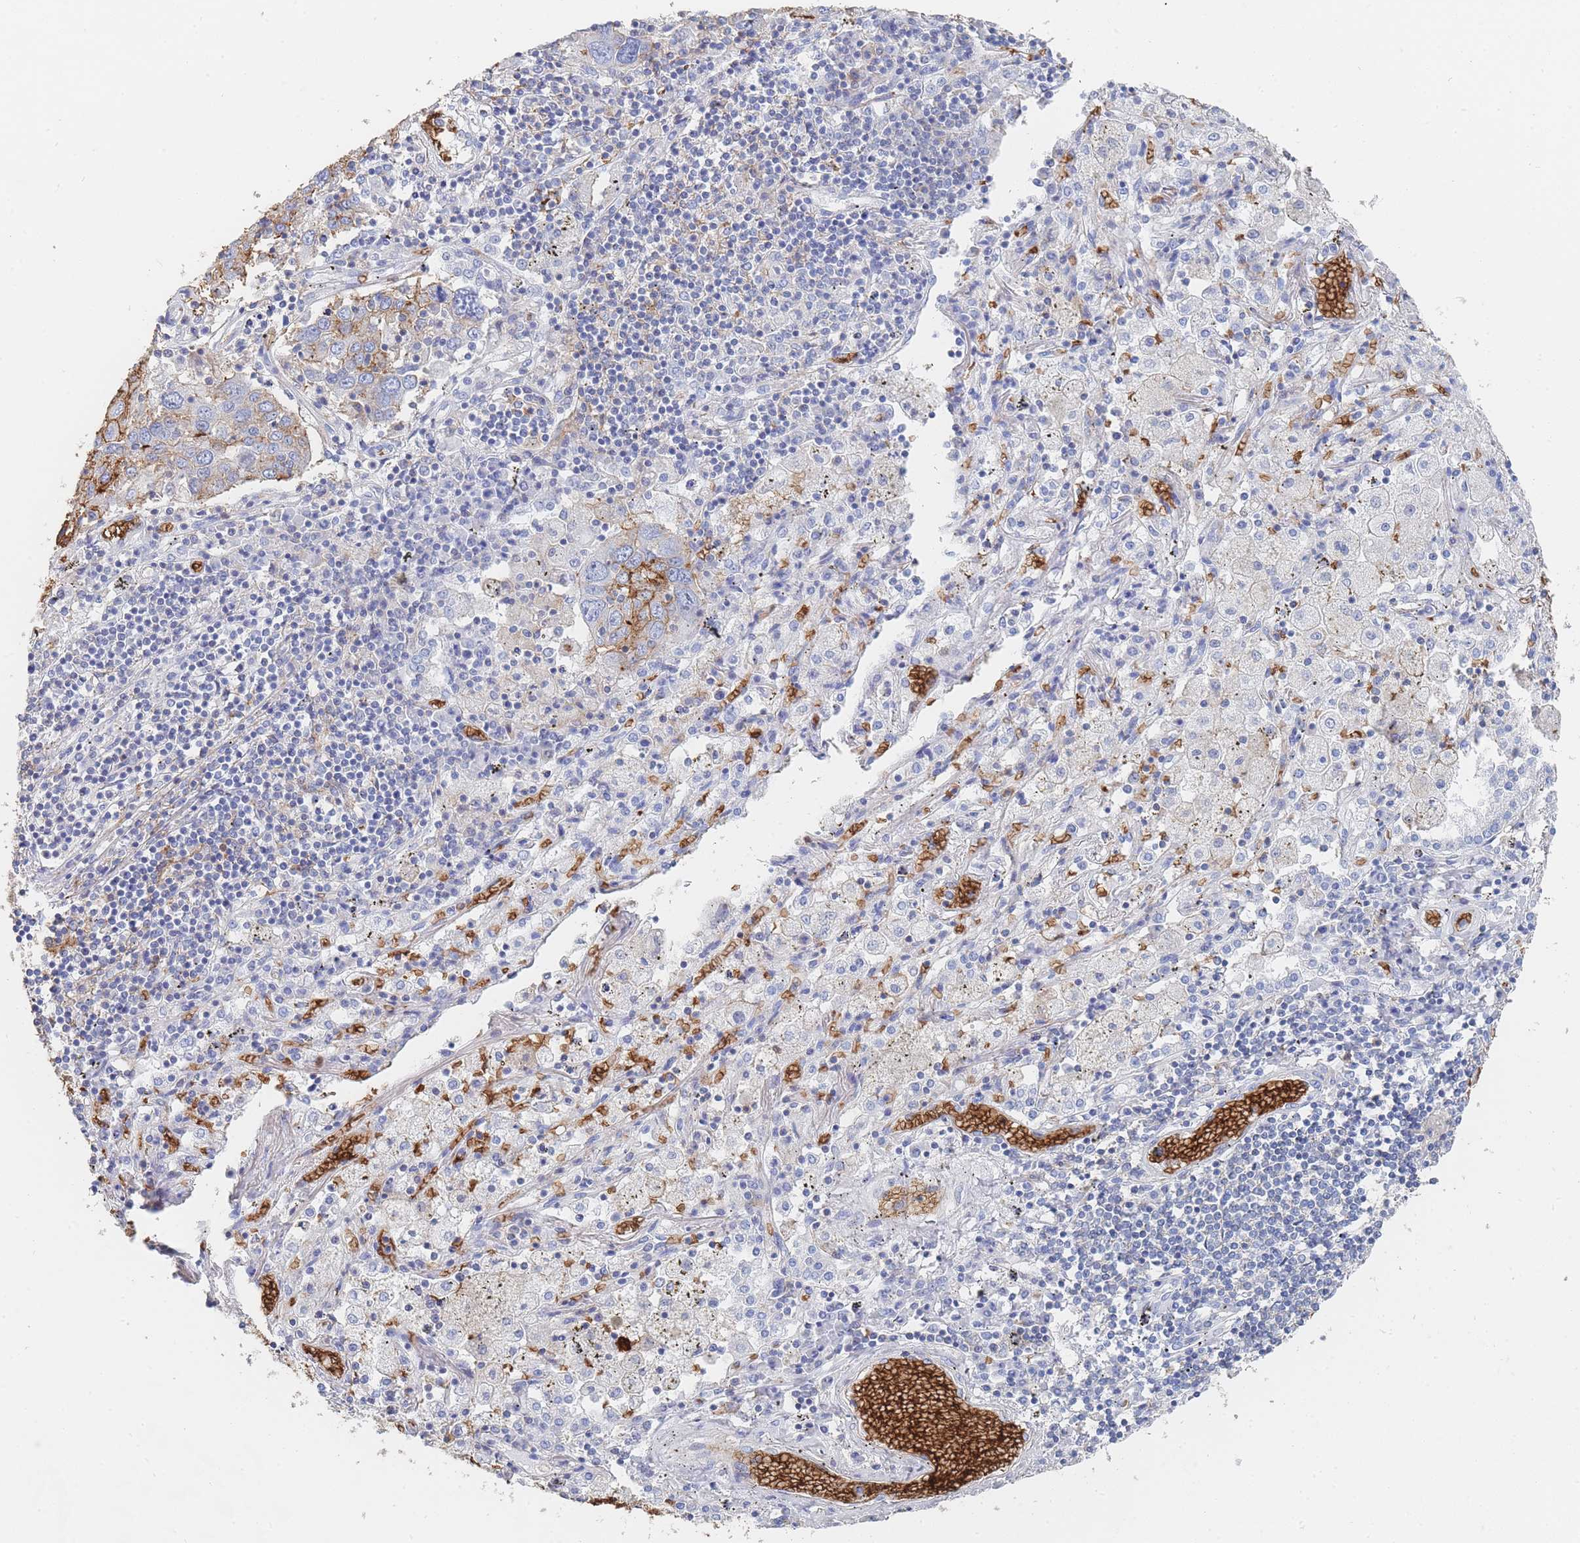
{"staining": {"intensity": "weak", "quantity": "<25%", "location": "cytoplasmic/membranous"}, "tissue": "lung cancer", "cell_type": "Tumor cells", "image_type": "cancer", "snomed": [{"axis": "morphology", "description": "Squamous cell carcinoma, NOS"}, {"axis": "topography", "description": "Lung"}], "caption": "High magnification brightfield microscopy of lung squamous cell carcinoma stained with DAB (brown) and counterstained with hematoxylin (blue): tumor cells show no significant staining. (Stains: DAB immunohistochemistry (IHC) with hematoxylin counter stain, Microscopy: brightfield microscopy at high magnification).", "gene": "SLC2A1", "patient": {"sex": "male", "age": 65}}